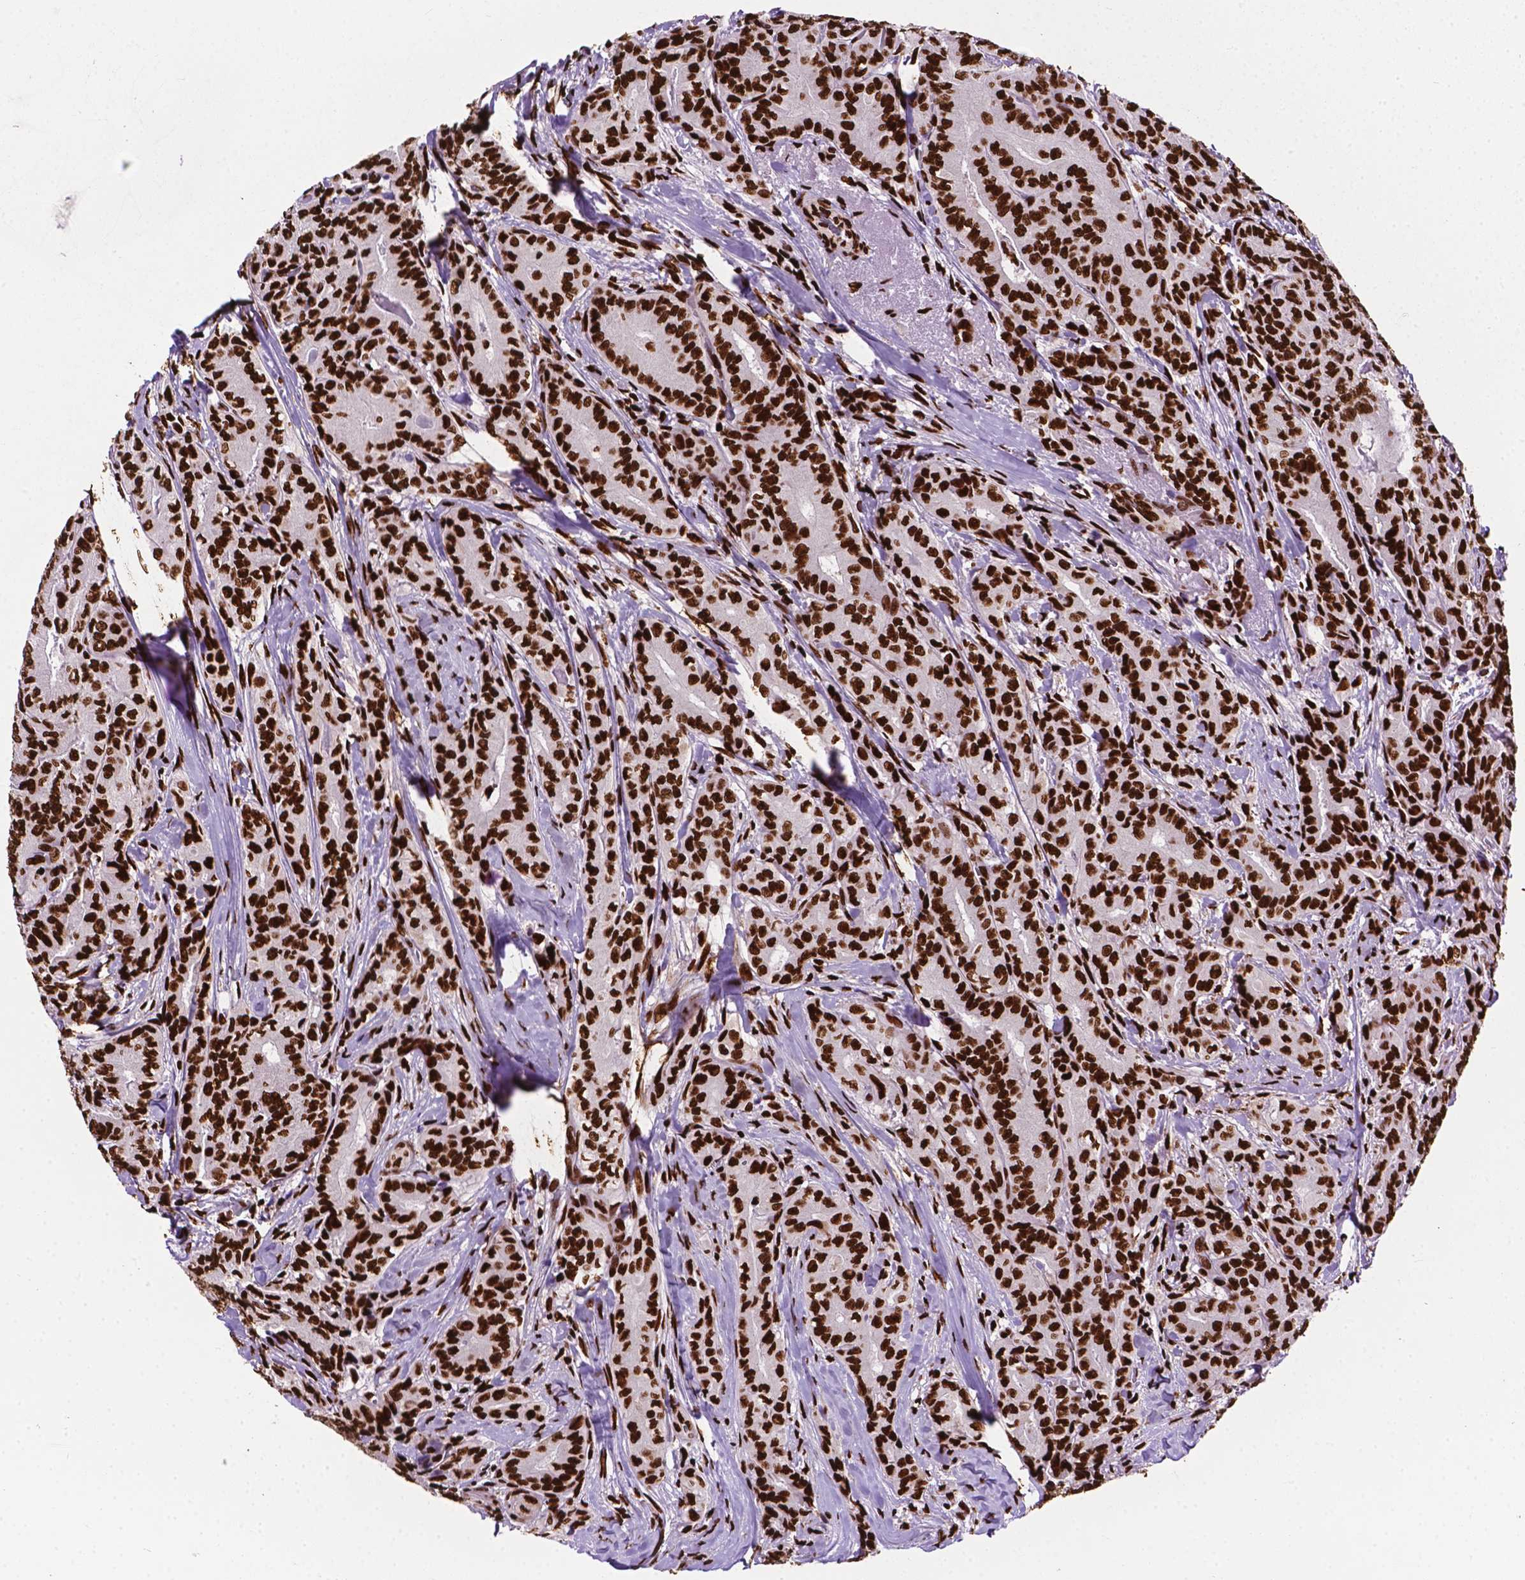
{"staining": {"intensity": "strong", "quantity": ">75%", "location": "nuclear"}, "tissue": "thyroid cancer", "cell_type": "Tumor cells", "image_type": "cancer", "snomed": [{"axis": "morphology", "description": "Papillary adenocarcinoma, NOS"}, {"axis": "topography", "description": "Thyroid gland"}], "caption": "Immunohistochemical staining of human thyroid cancer (papillary adenocarcinoma) exhibits high levels of strong nuclear expression in approximately >75% of tumor cells.", "gene": "SMIM5", "patient": {"sex": "male", "age": 61}}